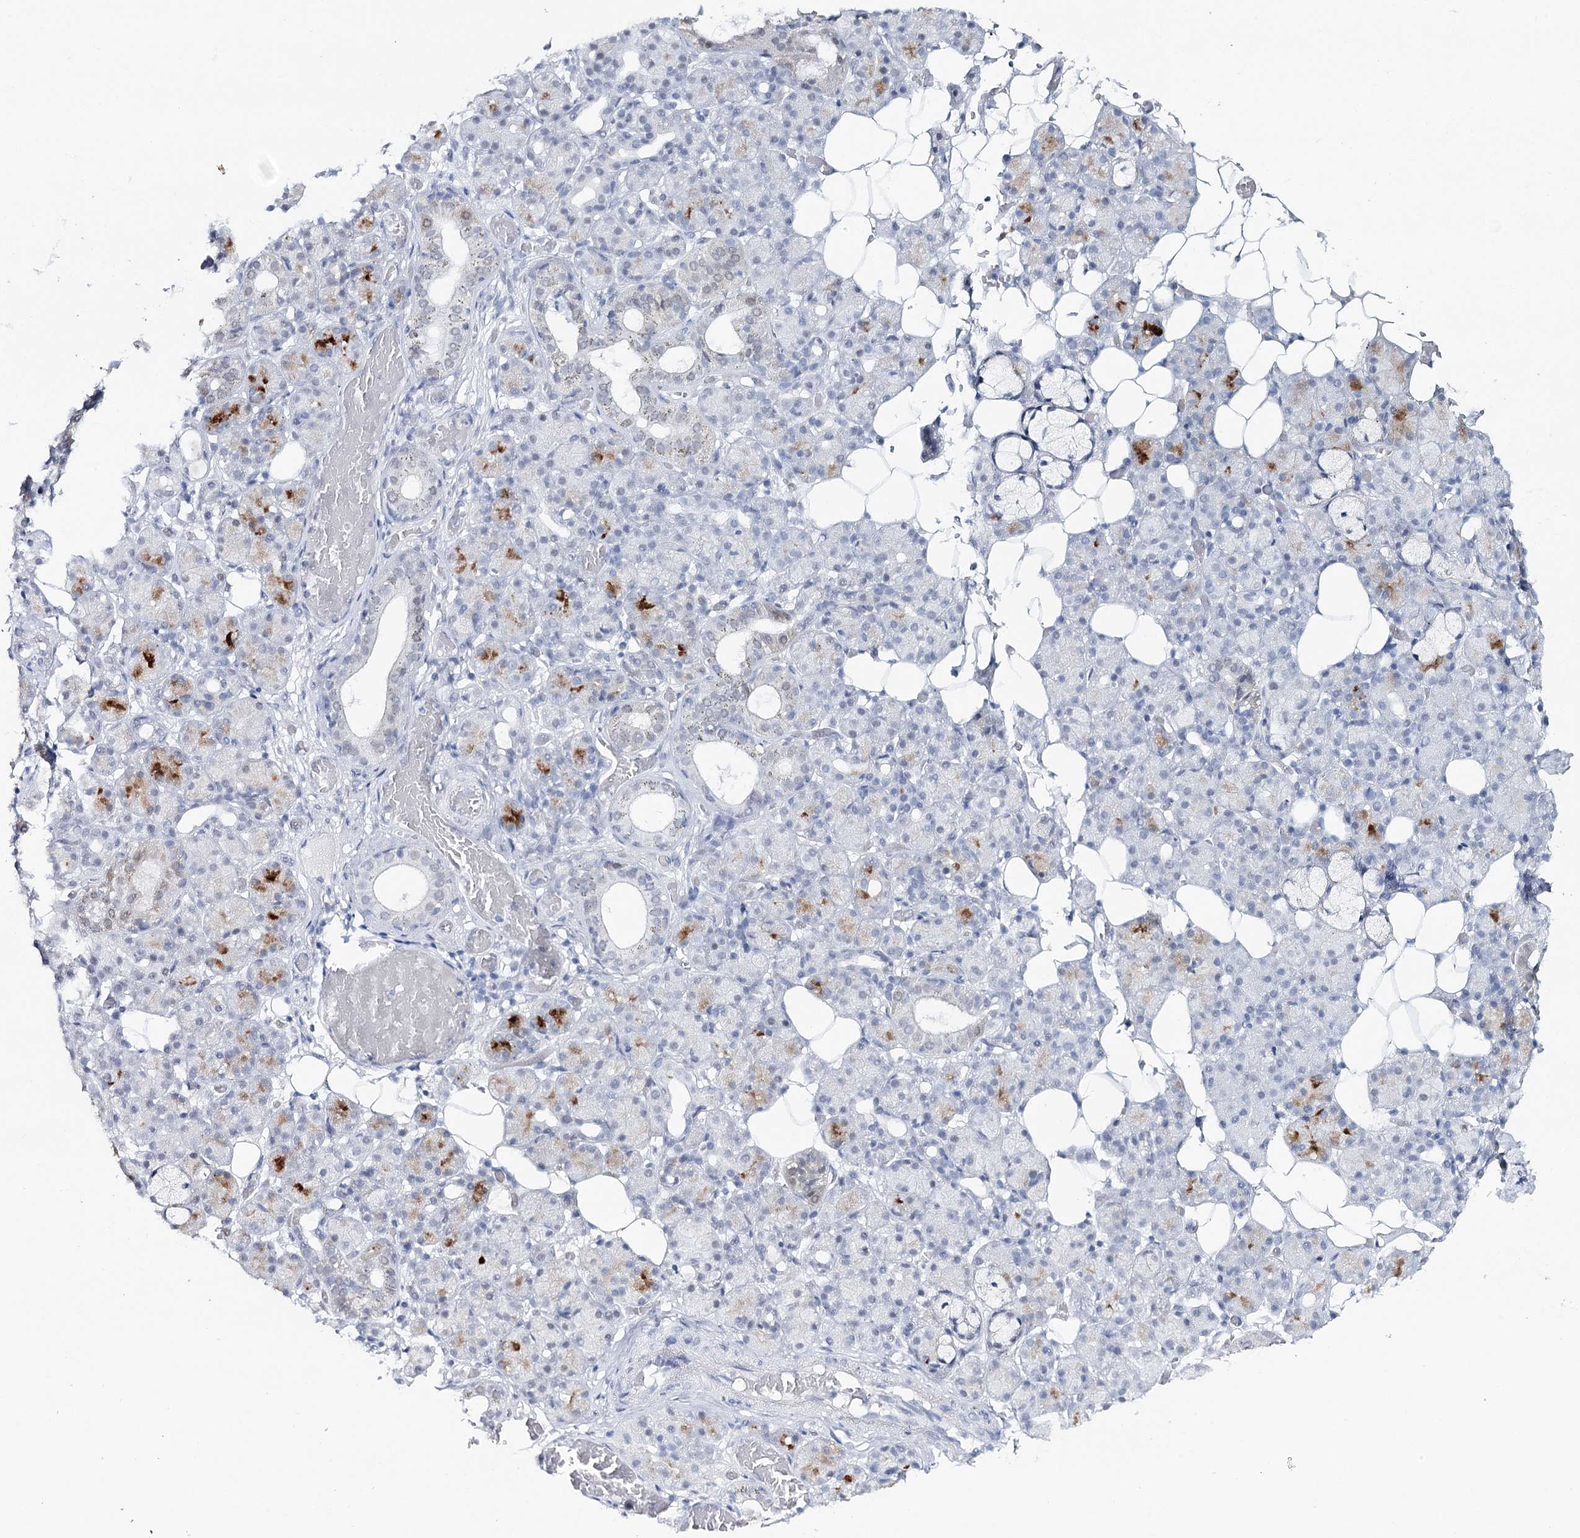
{"staining": {"intensity": "strong", "quantity": "<25%", "location": "cytoplasmic/membranous"}, "tissue": "salivary gland", "cell_type": "Glandular cells", "image_type": "normal", "snomed": [{"axis": "morphology", "description": "Normal tissue, NOS"}, {"axis": "topography", "description": "Salivary gland"}], "caption": "About <25% of glandular cells in benign human salivary gland display strong cytoplasmic/membranous protein staining as visualized by brown immunohistochemical staining.", "gene": "ZC3H8", "patient": {"sex": "male", "age": 63}}